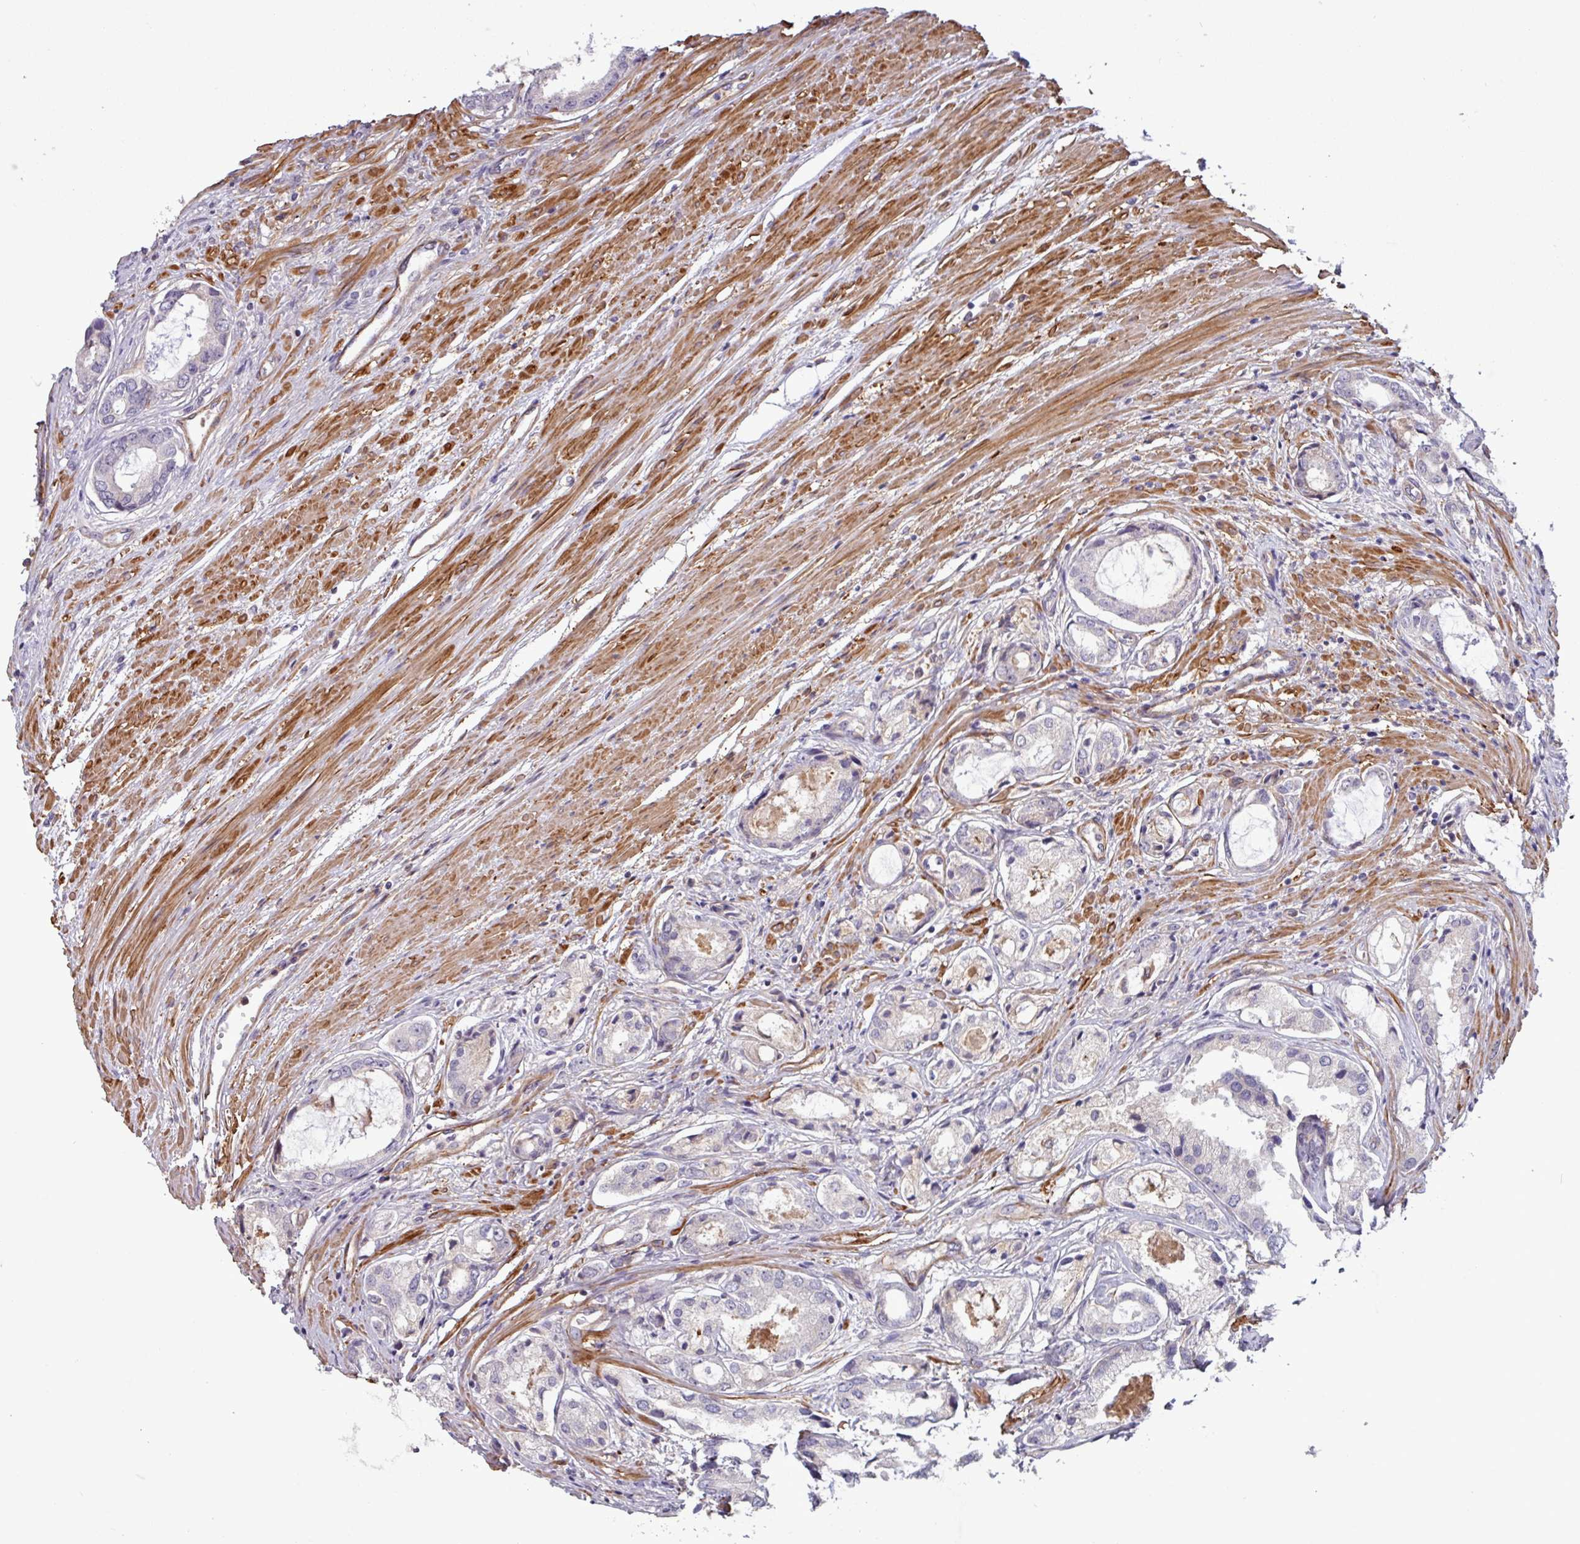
{"staining": {"intensity": "negative", "quantity": "none", "location": "none"}, "tissue": "prostate cancer", "cell_type": "Tumor cells", "image_type": "cancer", "snomed": [{"axis": "morphology", "description": "Adenocarcinoma, Low grade"}, {"axis": "topography", "description": "Prostate"}], "caption": "Immunohistochemistry histopathology image of human prostate adenocarcinoma (low-grade) stained for a protein (brown), which displays no expression in tumor cells. Nuclei are stained in blue.", "gene": "PCED1A", "patient": {"sex": "male", "age": 68}}